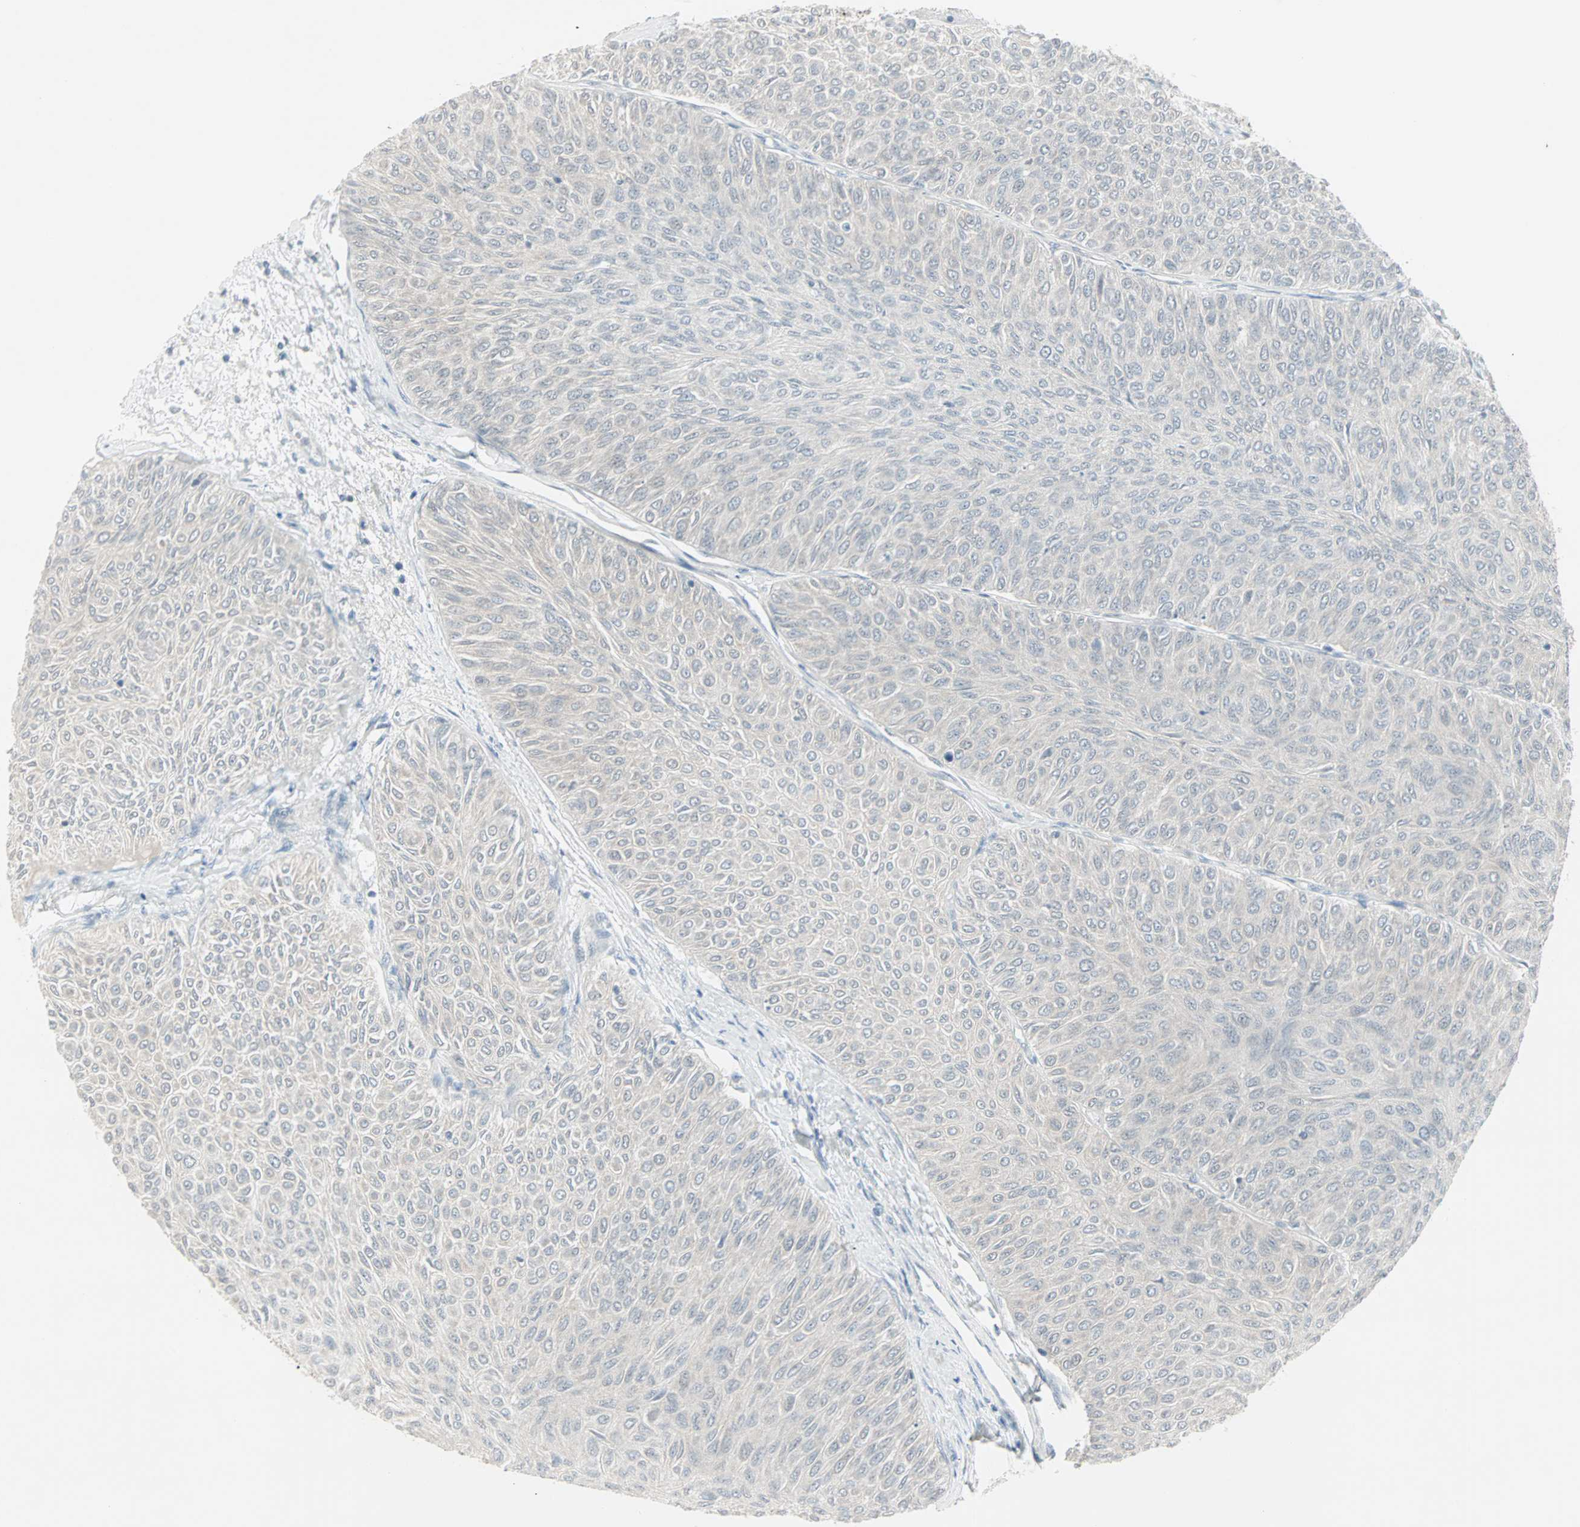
{"staining": {"intensity": "negative", "quantity": "none", "location": "none"}, "tissue": "urothelial cancer", "cell_type": "Tumor cells", "image_type": "cancer", "snomed": [{"axis": "morphology", "description": "Urothelial carcinoma, Low grade"}, {"axis": "topography", "description": "Urinary bladder"}], "caption": "Tumor cells are negative for brown protein staining in urothelial cancer. Nuclei are stained in blue.", "gene": "PTPA", "patient": {"sex": "male", "age": 78}}